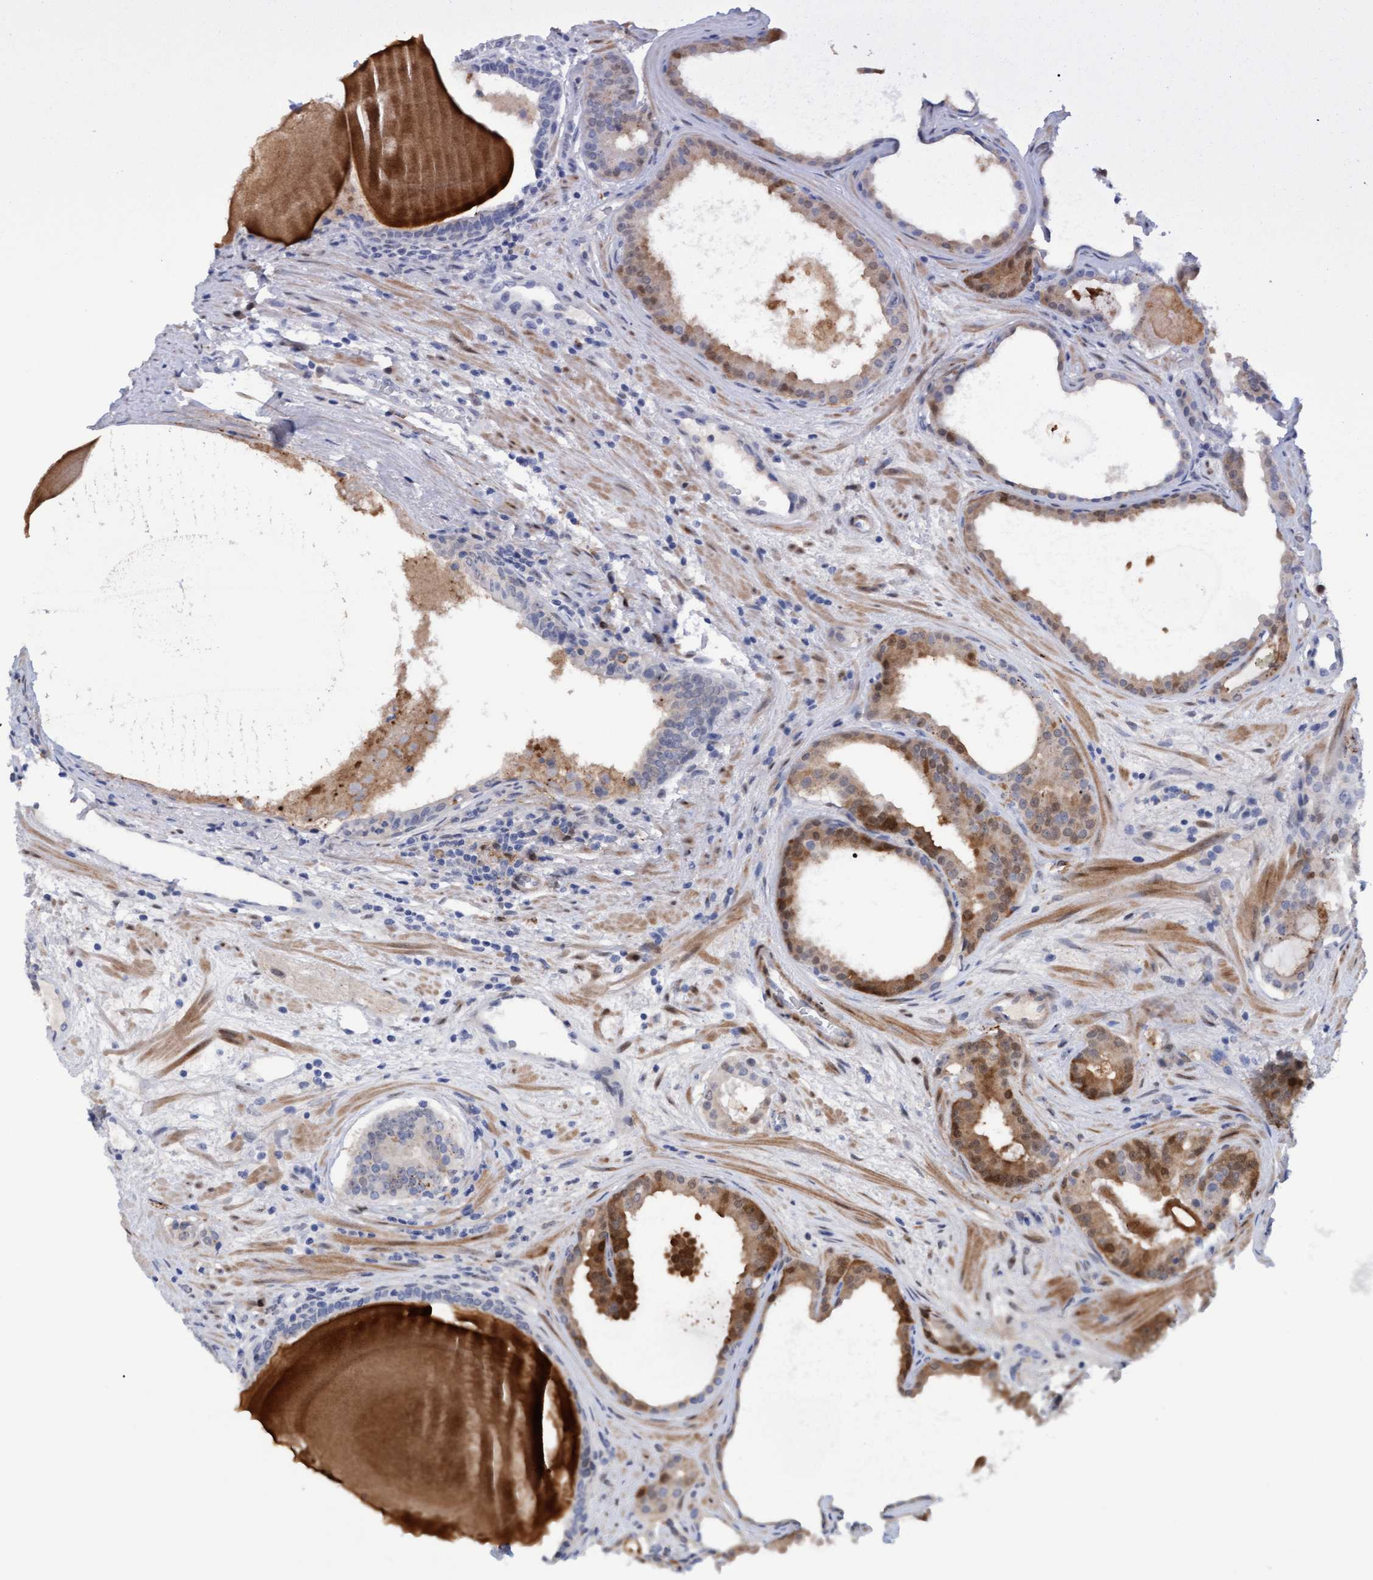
{"staining": {"intensity": "moderate", "quantity": ">75%", "location": "cytoplasmic/membranous,nuclear"}, "tissue": "prostate cancer", "cell_type": "Tumor cells", "image_type": "cancer", "snomed": [{"axis": "morphology", "description": "Adenocarcinoma, High grade"}, {"axis": "topography", "description": "Prostate"}], "caption": "This histopathology image reveals immunohistochemistry (IHC) staining of prostate cancer, with medium moderate cytoplasmic/membranous and nuclear expression in about >75% of tumor cells.", "gene": "PINX1", "patient": {"sex": "male", "age": 60}}